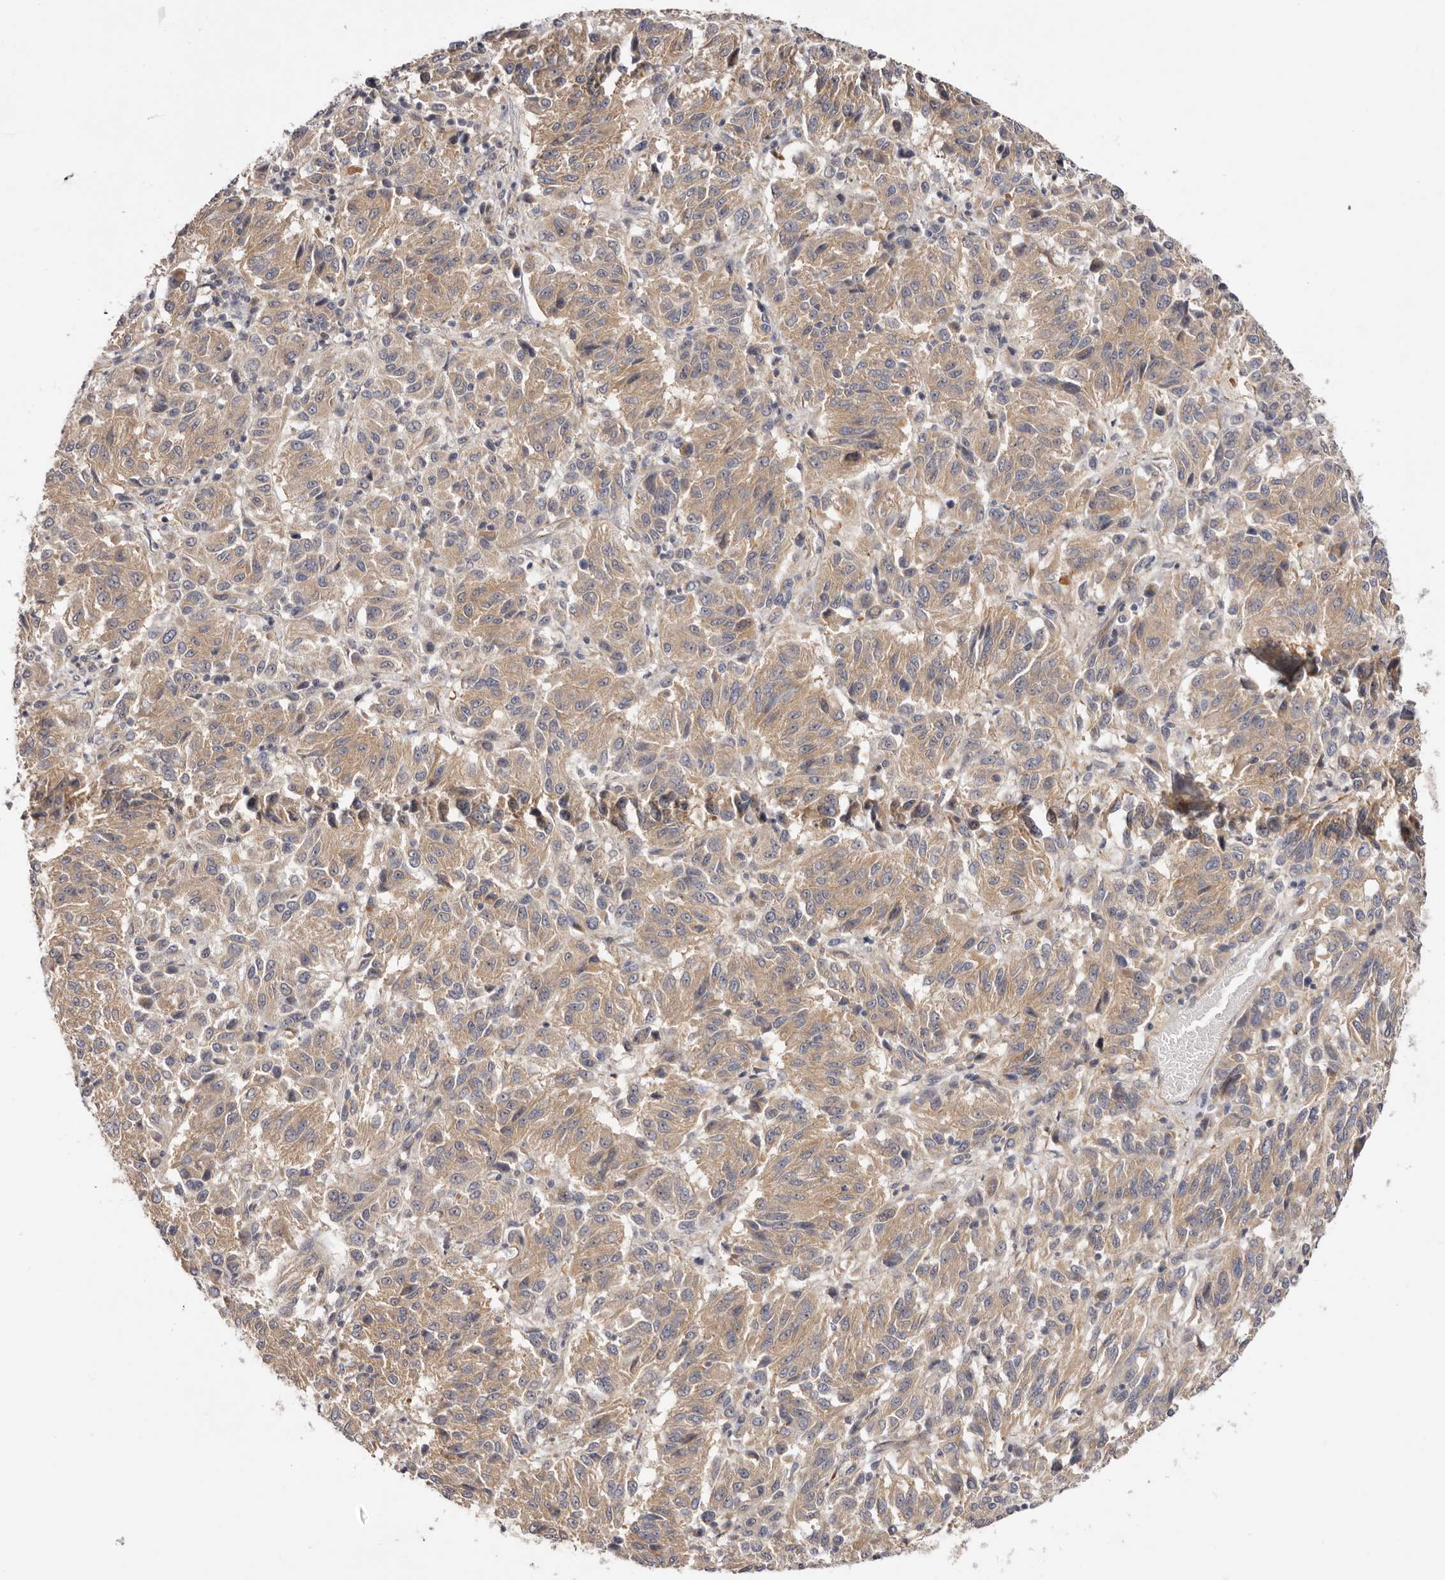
{"staining": {"intensity": "moderate", "quantity": ">75%", "location": "cytoplasmic/membranous,nuclear"}, "tissue": "melanoma", "cell_type": "Tumor cells", "image_type": "cancer", "snomed": [{"axis": "morphology", "description": "Malignant melanoma, NOS"}, {"axis": "topography", "description": "Skin"}], "caption": "This image demonstrates immunohistochemistry (IHC) staining of human malignant melanoma, with medium moderate cytoplasmic/membranous and nuclear positivity in approximately >75% of tumor cells.", "gene": "PANK4", "patient": {"sex": "female", "age": 82}}